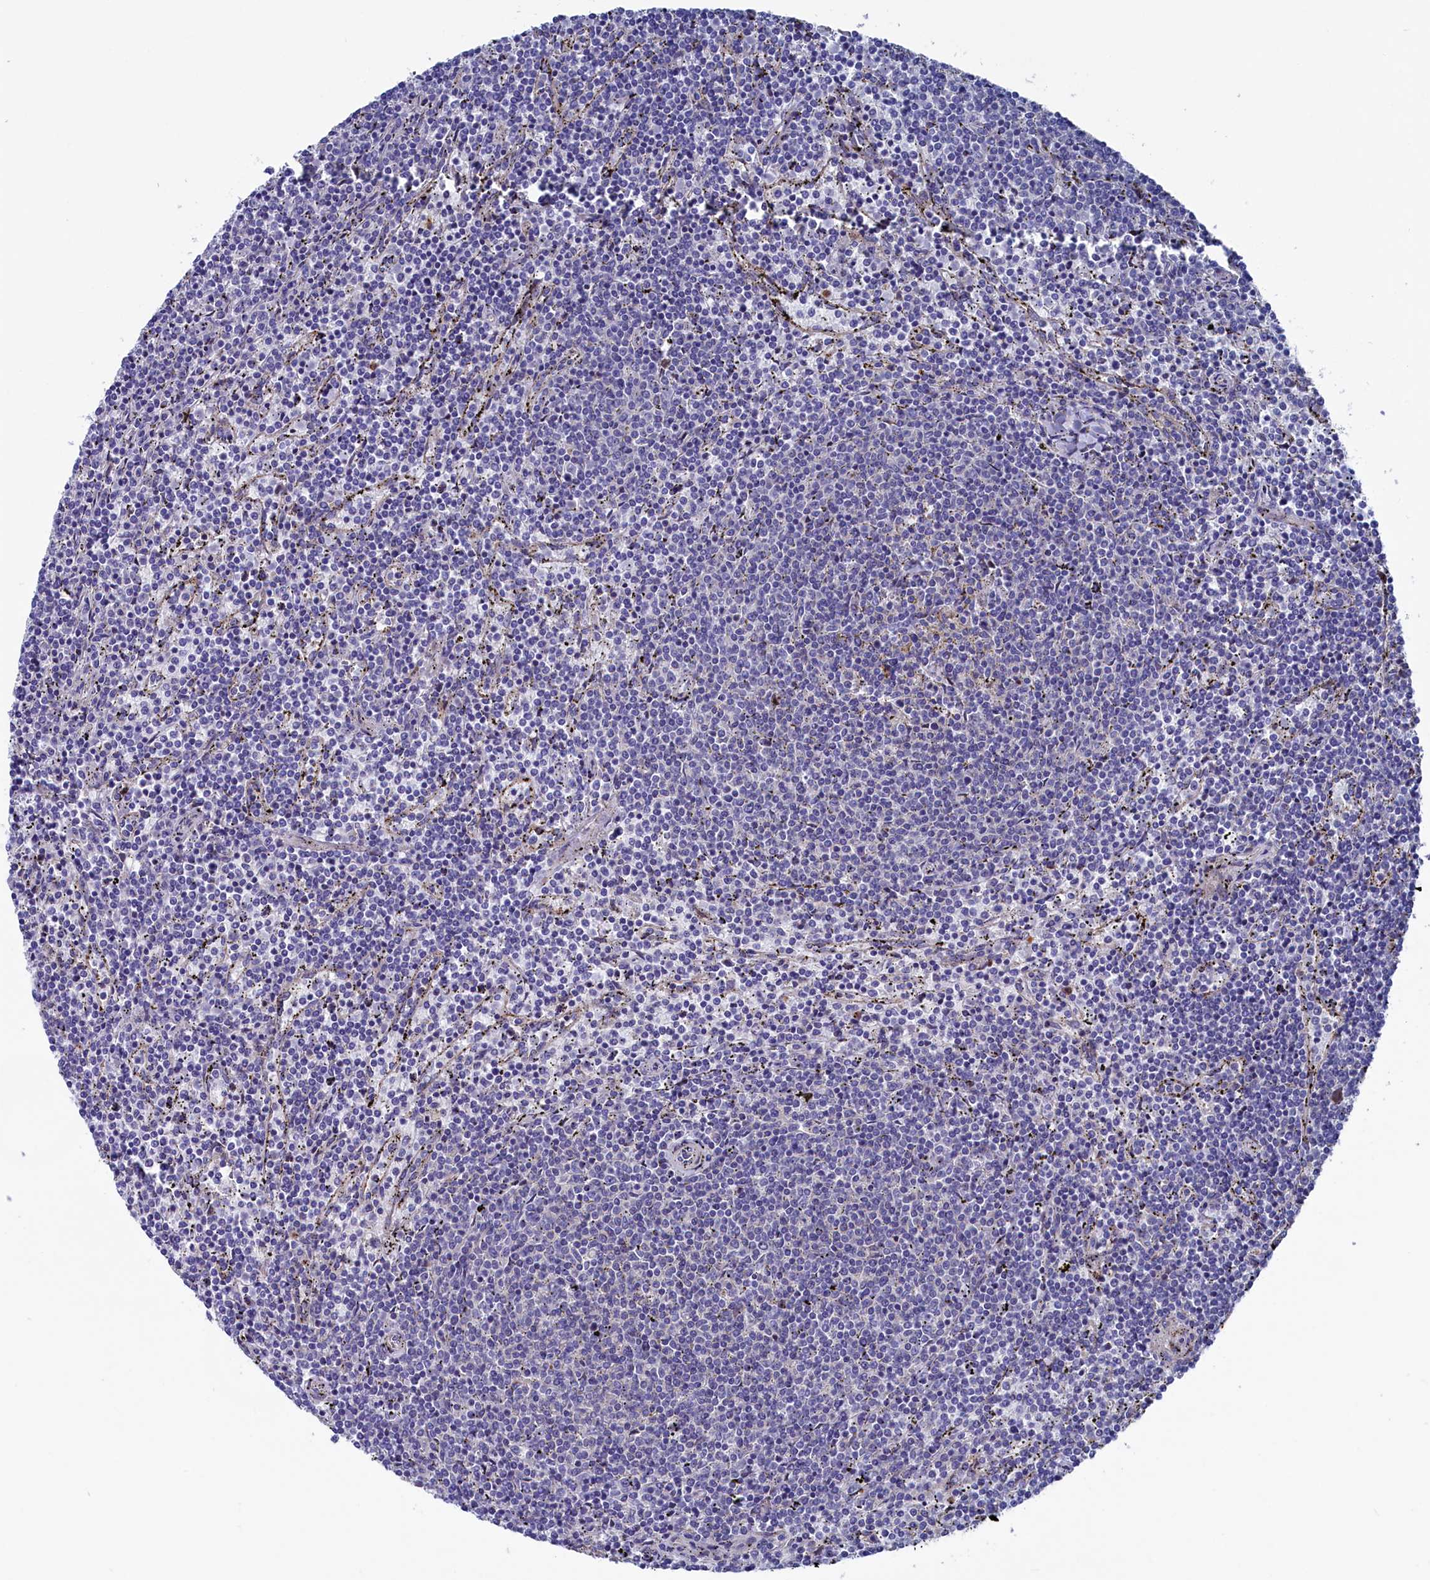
{"staining": {"intensity": "negative", "quantity": "none", "location": "none"}, "tissue": "lymphoma", "cell_type": "Tumor cells", "image_type": "cancer", "snomed": [{"axis": "morphology", "description": "Malignant lymphoma, non-Hodgkin's type, Low grade"}, {"axis": "topography", "description": "Spleen"}], "caption": "This is a micrograph of IHC staining of lymphoma, which shows no expression in tumor cells.", "gene": "NUDT7", "patient": {"sex": "female", "age": 50}}